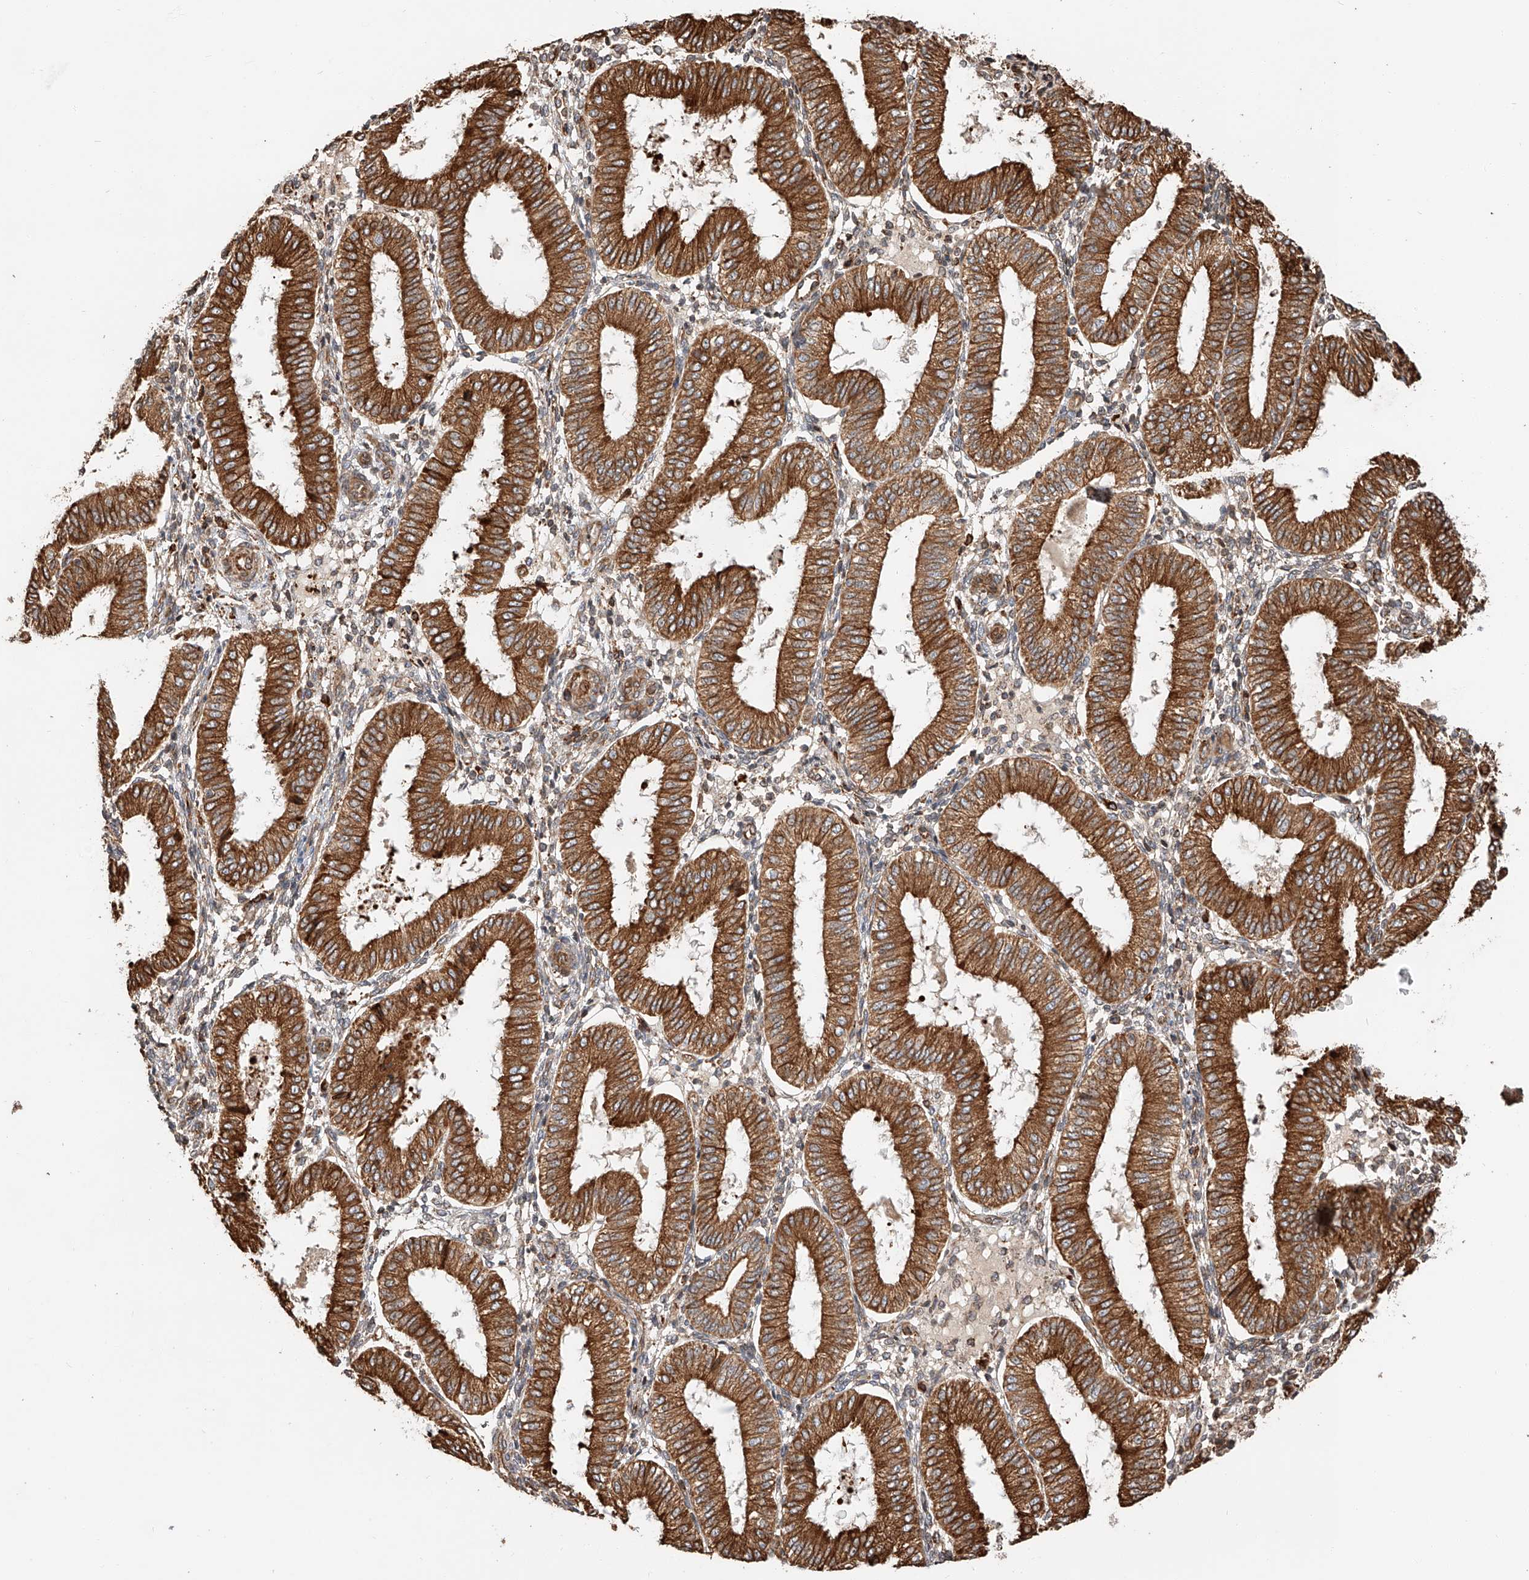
{"staining": {"intensity": "moderate", "quantity": ">75%", "location": "cytoplasmic/membranous"}, "tissue": "endometrium", "cell_type": "Cells in endometrial stroma", "image_type": "normal", "snomed": [{"axis": "morphology", "description": "Normal tissue, NOS"}, {"axis": "topography", "description": "Endometrium"}], "caption": "Moderate cytoplasmic/membranous protein positivity is appreciated in approximately >75% of cells in endometrial stroma in endometrium. (Stains: DAB in brown, nuclei in blue, Microscopy: brightfield microscopy at high magnification).", "gene": "ZNF84", "patient": {"sex": "female", "age": 39}}